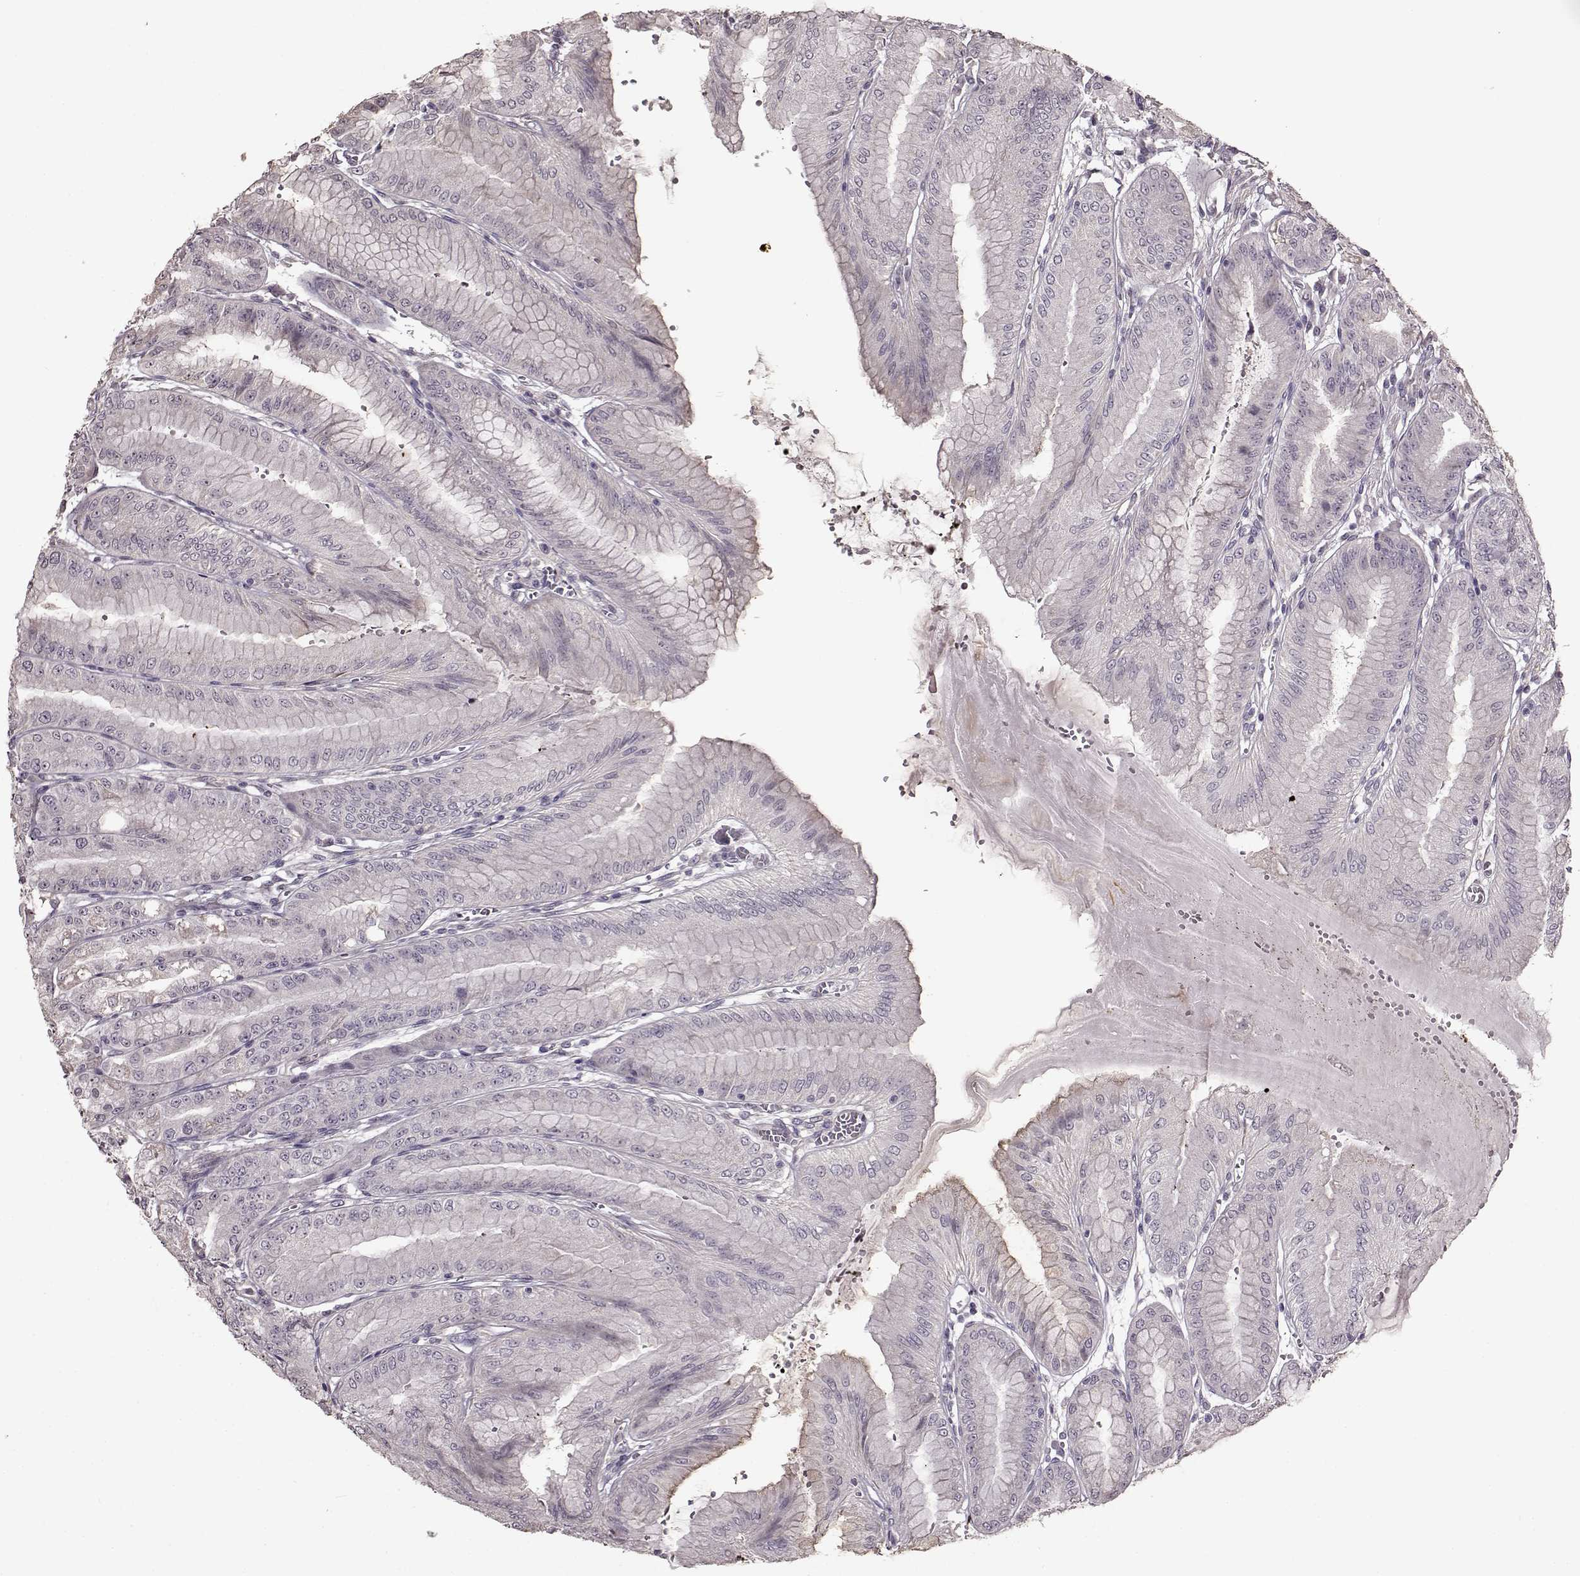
{"staining": {"intensity": "weak", "quantity": "<25%", "location": "cytoplasmic/membranous"}, "tissue": "stomach", "cell_type": "Glandular cells", "image_type": "normal", "snomed": [{"axis": "morphology", "description": "Normal tissue, NOS"}, {"axis": "topography", "description": "Stomach, lower"}], "caption": "High magnification brightfield microscopy of benign stomach stained with DAB (brown) and counterstained with hematoxylin (blue): glandular cells show no significant expression. The staining was performed using DAB to visualize the protein expression in brown, while the nuclei were stained in blue with hematoxylin (Magnification: 20x).", "gene": "FSHB", "patient": {"sex": "male", "age": 71}}